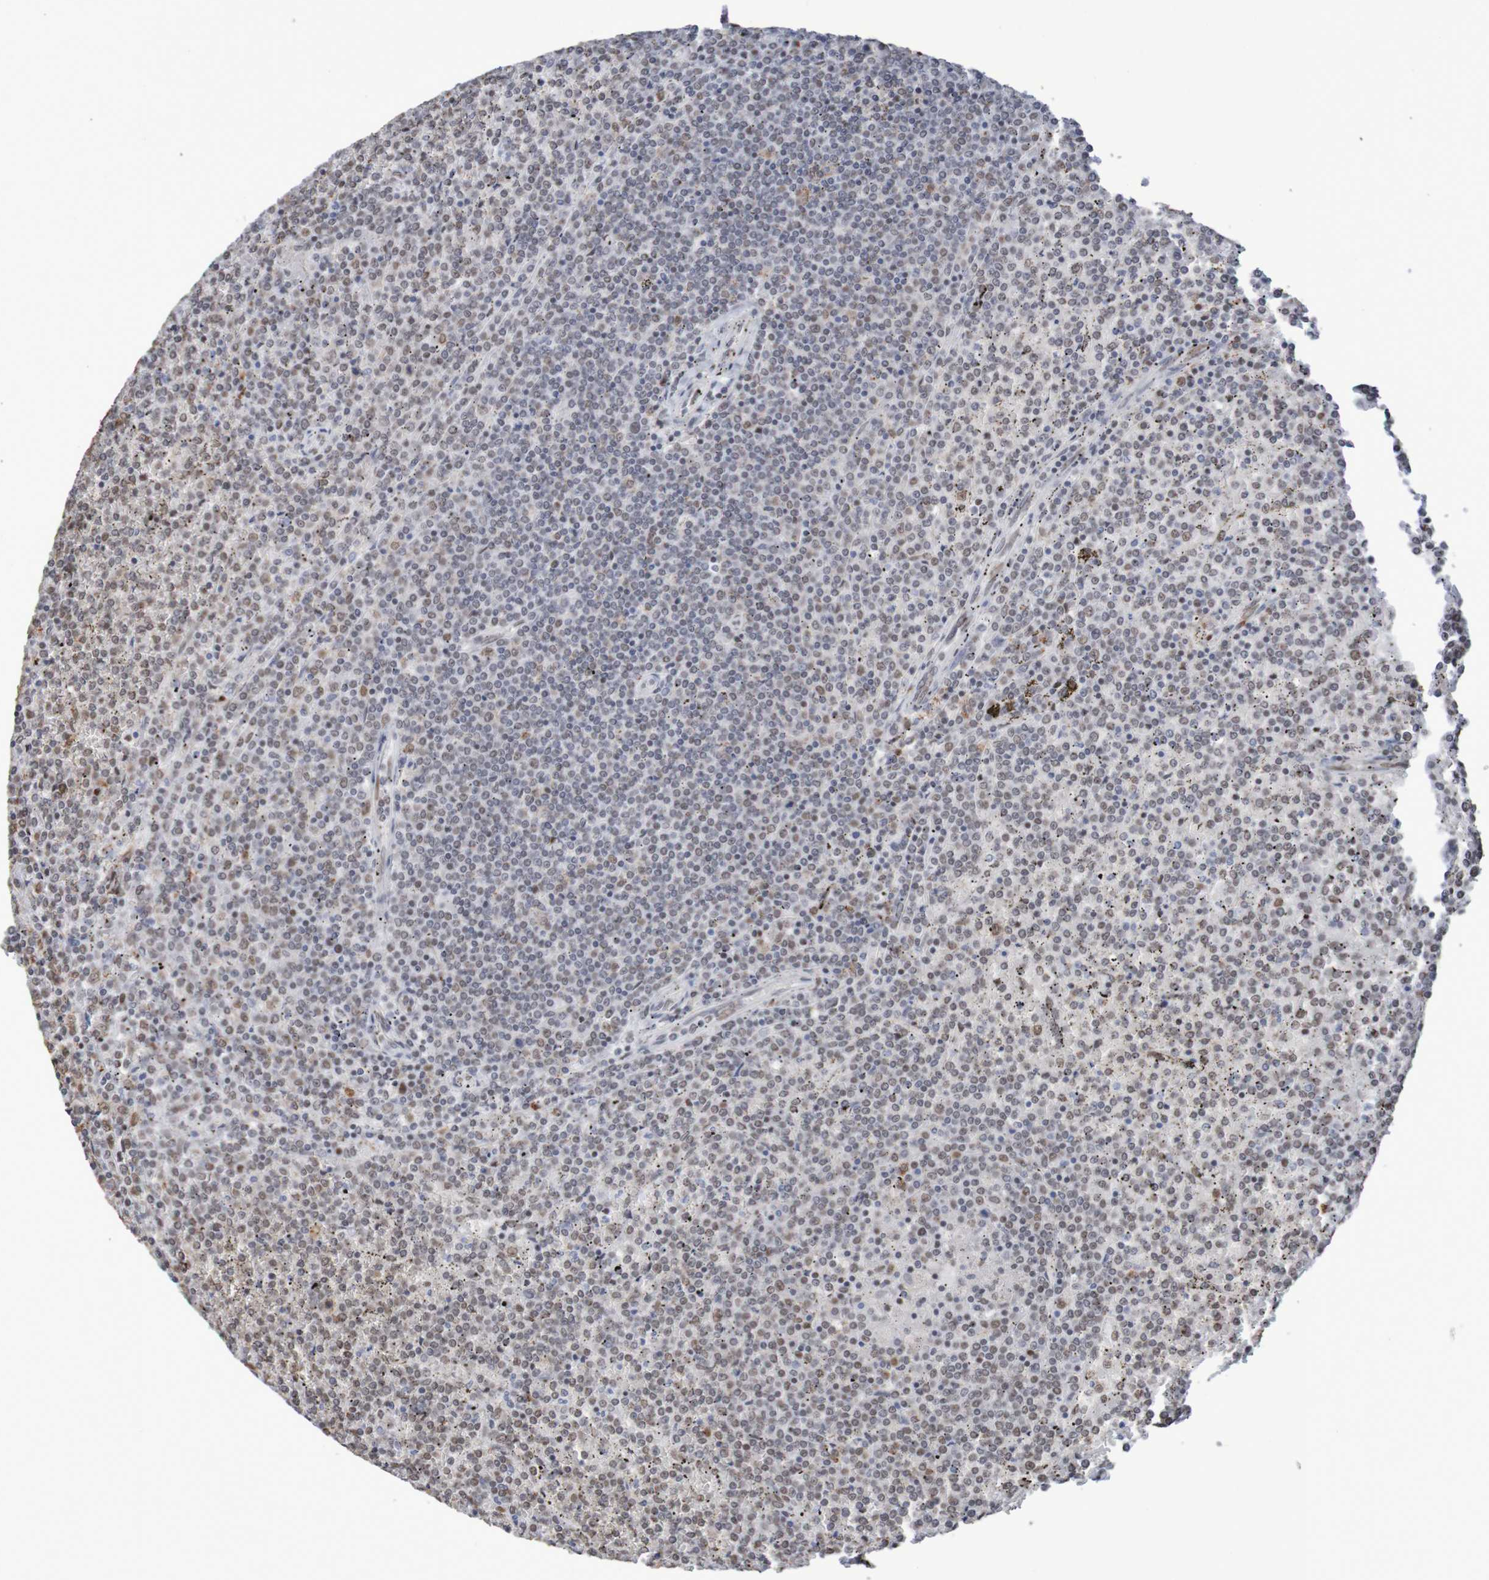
{"staining": {"intensity": "negative", "quantity": "none", "location": "none"}, "tissue": "lymphoma", "cell_type": "Tumor cells", "image_type": "cancer", "snomed": [{"axis": "morphology", "description": "Malignant lymphoma, non-Hodgkin's type, Low grade"}, {"axis": "topography", "description": "Spleen"}], "caption": "There is no significant positivity in tumor cells of malignant lymphoma, non-Hodgkin's type (low-grade).", "gene": "MRTFB", "patient": {"sex": "female", "age": 19}}